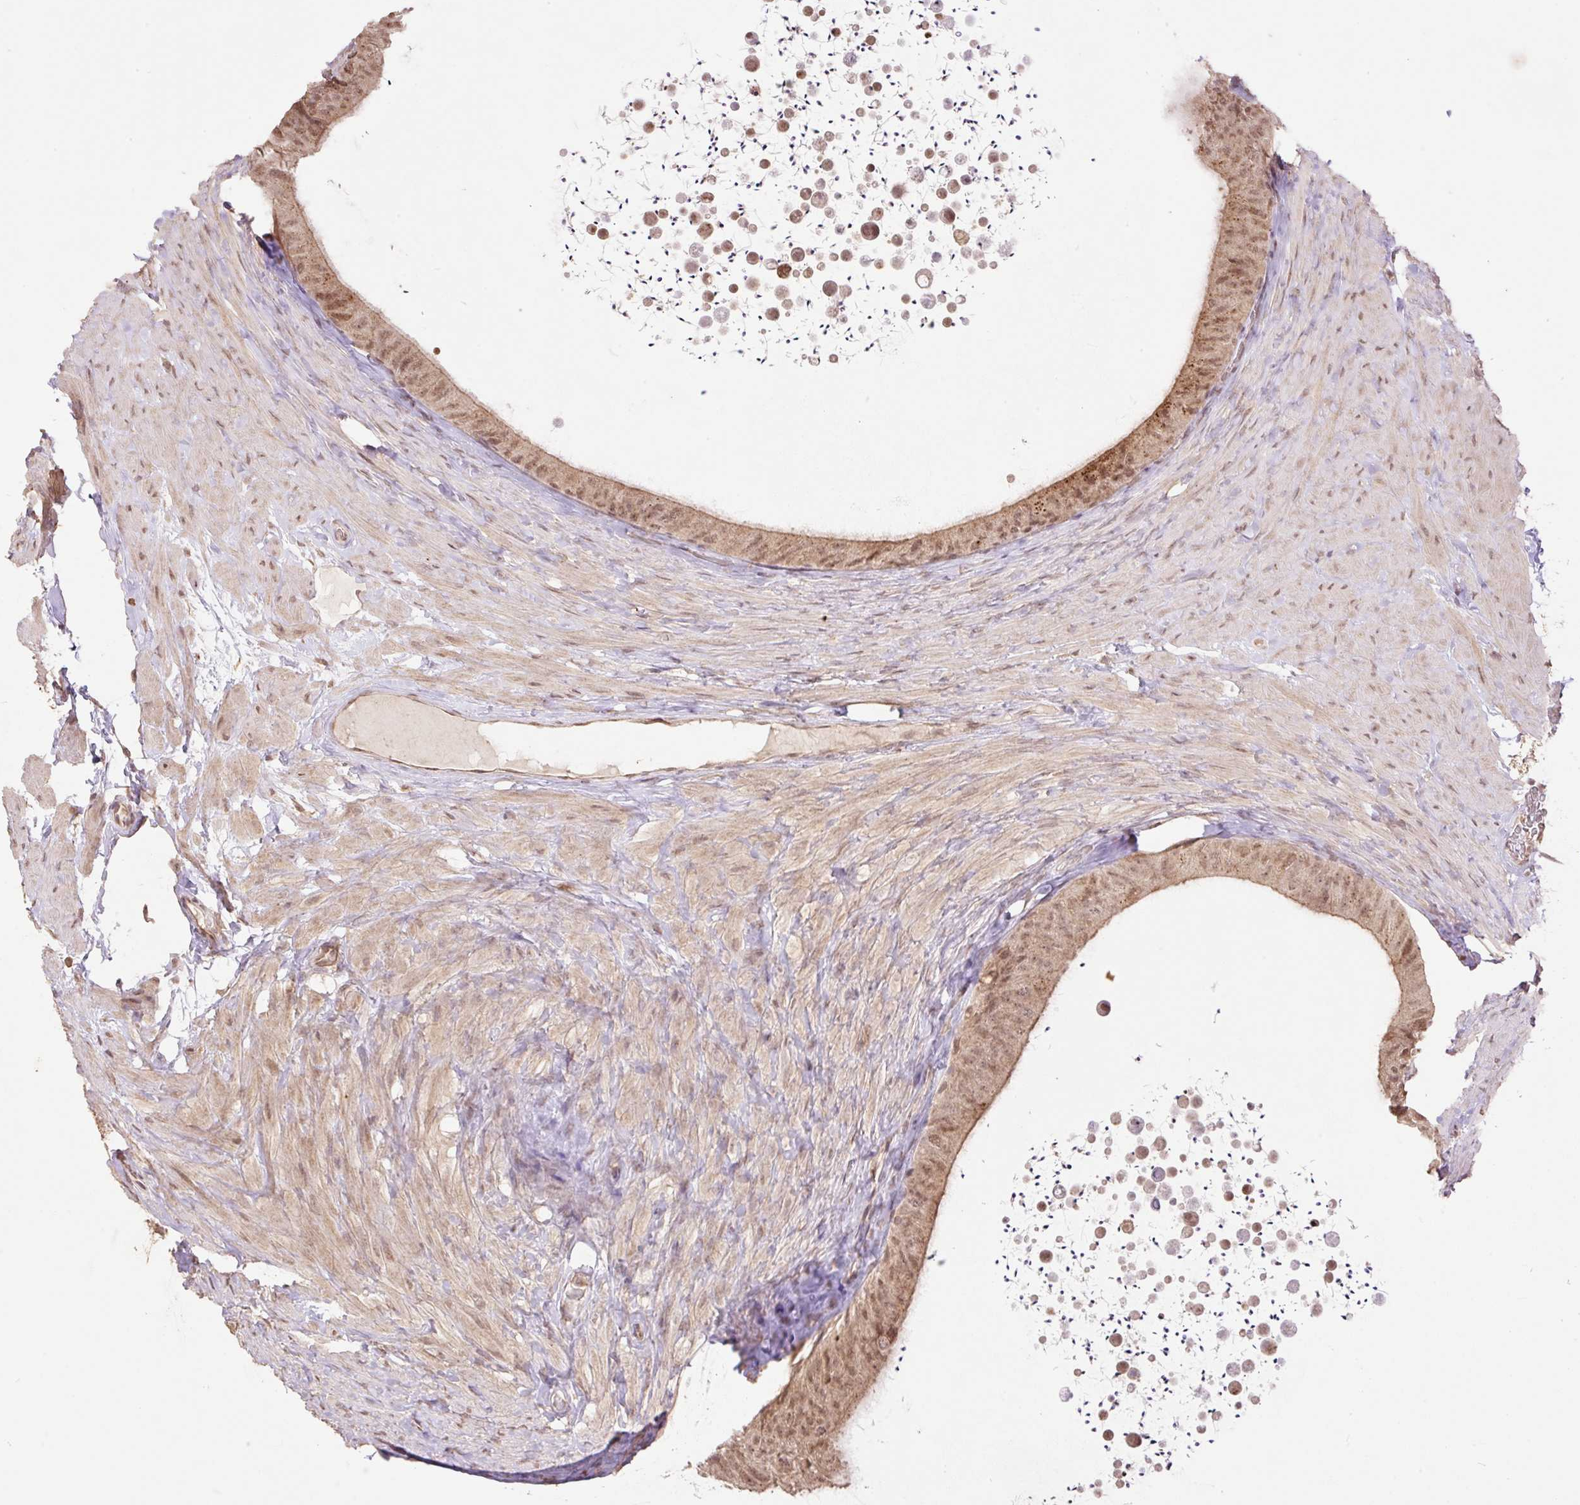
{"staining": {"intensity": "moderate", "quantity": ">75%", "location": "cytoplasmic/membranous,nuclear"}, "tissue": "epididymis", "cell_type": "Glandular cells", "image_type": "normal", "snomed": [{"axis": "morphology", "description": "Normal tissue, NOS"}, {"axis": "topography", "description": "Epididymis, spermatic cord, NOS"}, {"axis": "topography", "description": "Epididymis"}], "caption": "High-power microscopy captured an immunohistochemistry image of unremarkable epididymis, revealing moderate cytoplasmic/membranous,nuclear staining in about >75% of glandular cells.", "gene": "VPS25", "patient": {"sex": "male", "age": 31}}